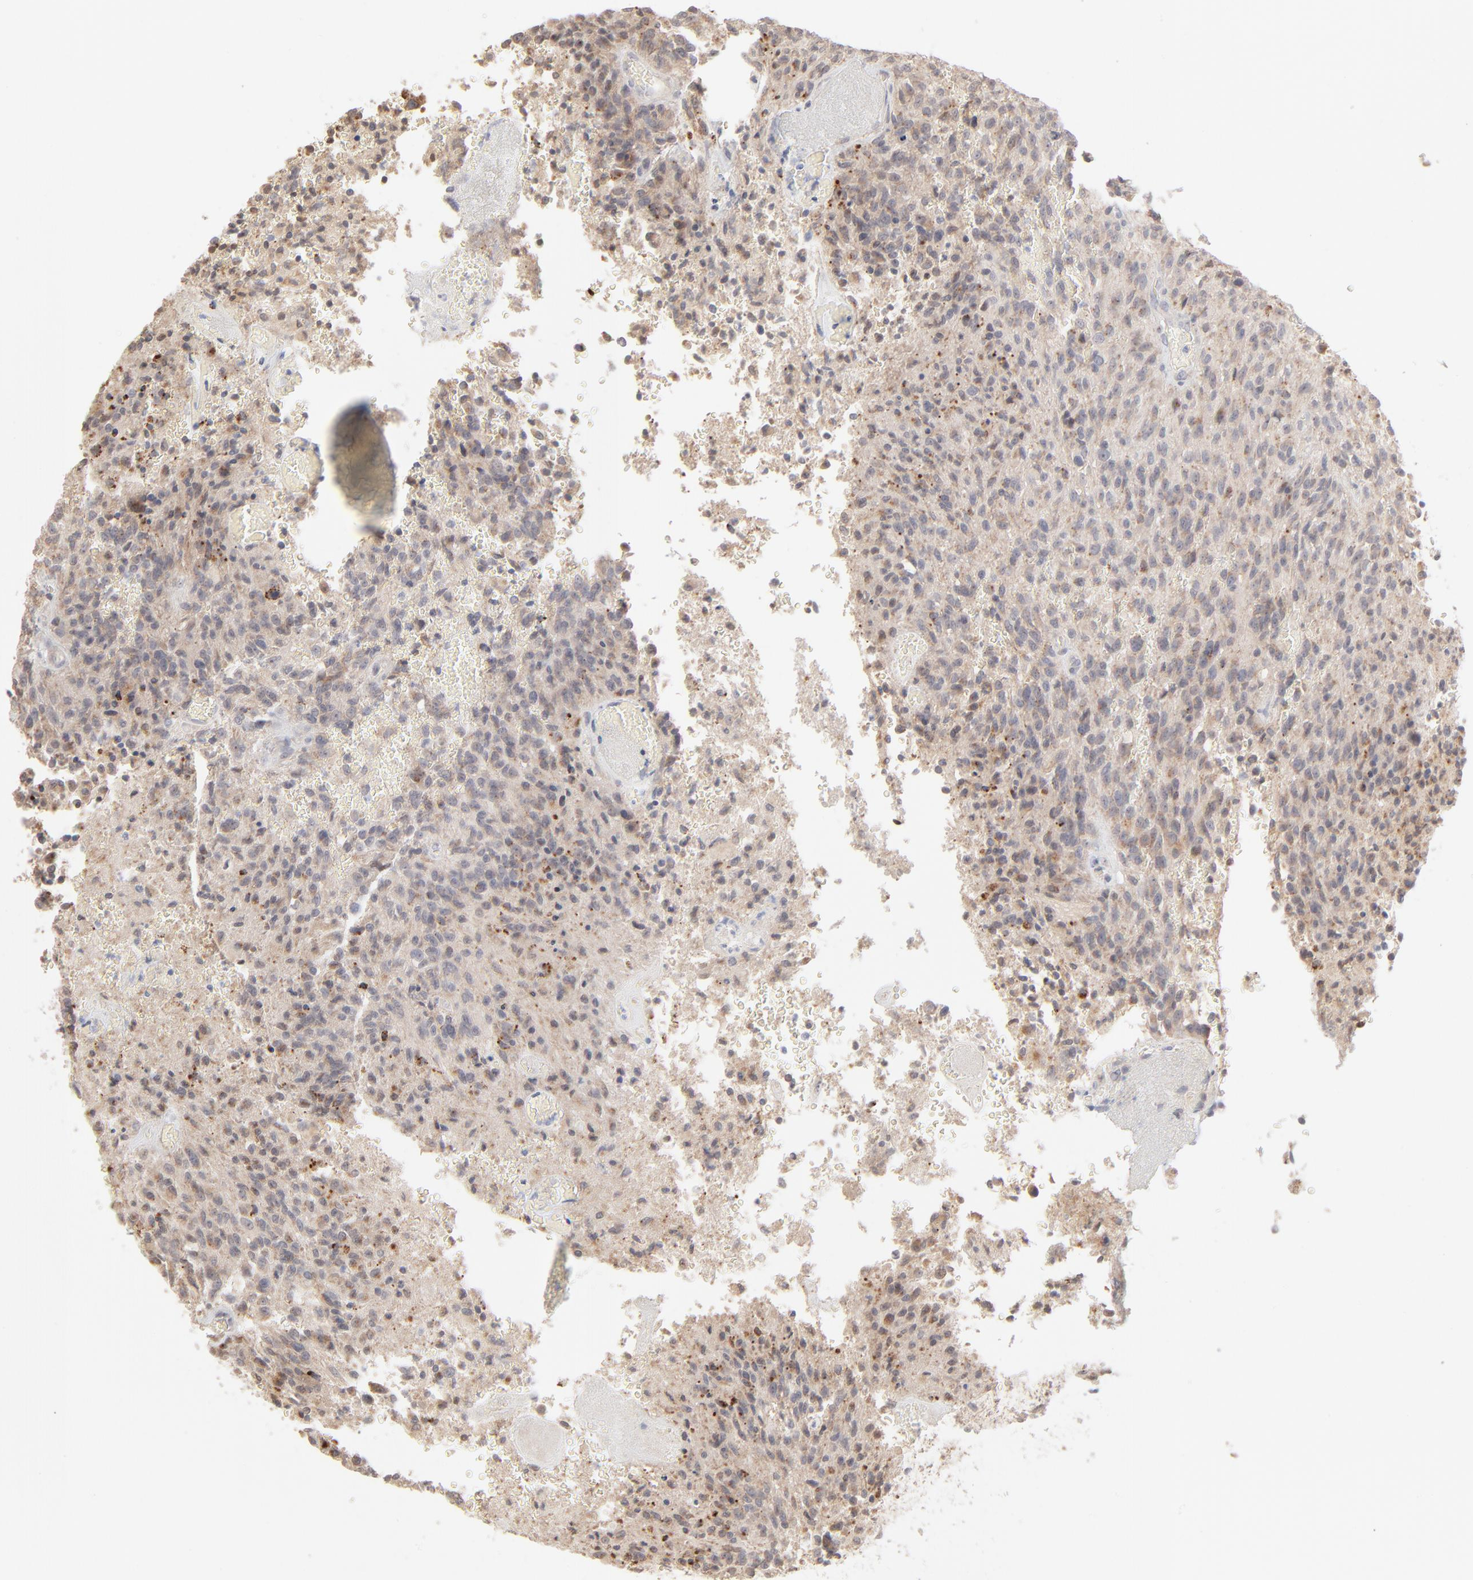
{"staining": {"intensity": "weak", "quantity": "25%-75%", "location": "cytoplasmic/membranous"}, "tissue": "glioma", "cell_type": "Tumor cells", "image_type": "cancer", "snomed": [{"axis": "morphology", "description": "Normal tissue, NOS"}, {"axis": "morphology", "description": "Glioma, malignant, High grade"}, {"axis": "topography", "description": "Cerebral cortex"}], "caption": "Protein analysis of malignant glioma (high-grade) tissue exhibits weak cytoplasmic/membranous staining in about 25%-75% of tumor cells. The protein is shown in brown color, while the nuclei are stained blue.", "gene": "POMT2", "patient": {"sex": "male", "age": 56}}